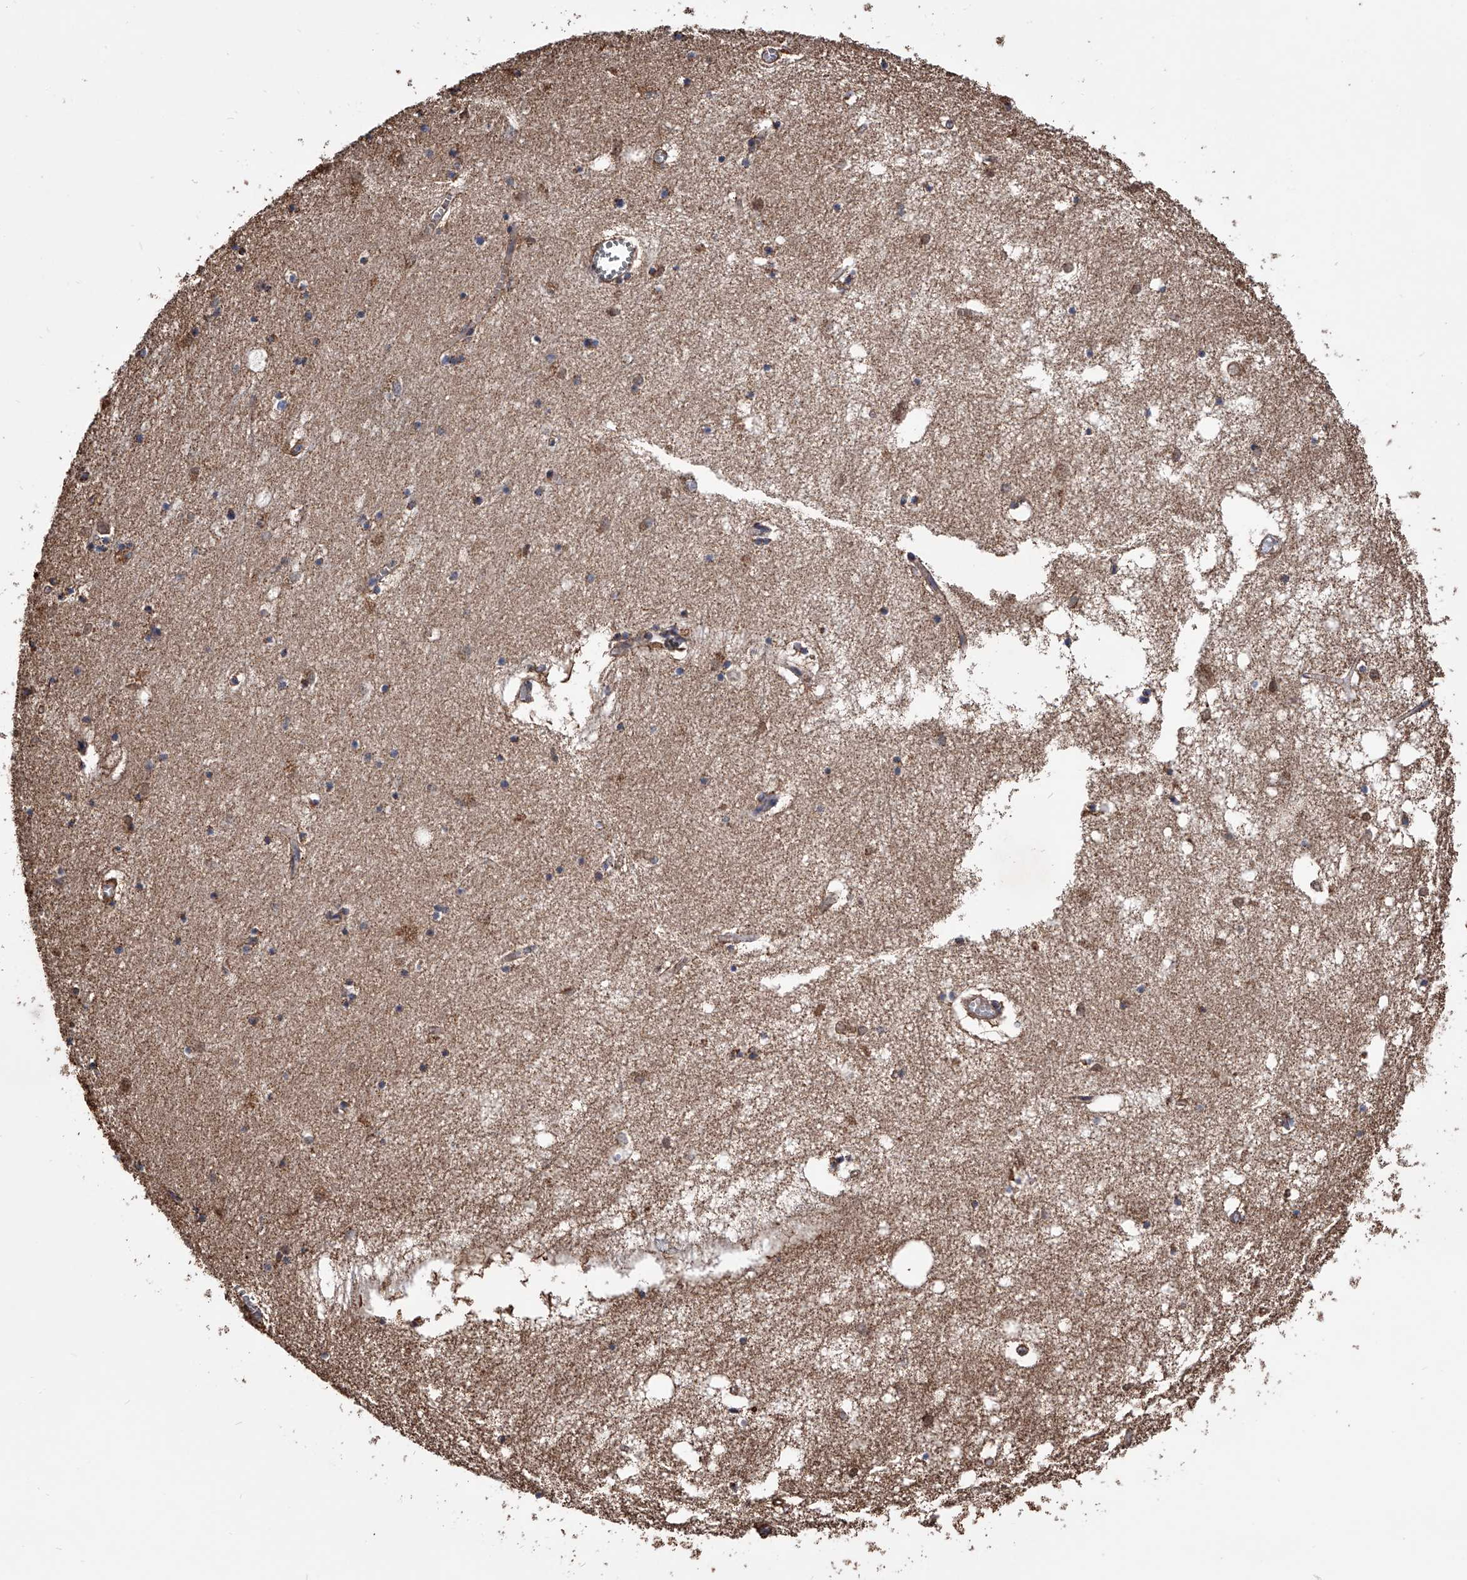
{"staining": {"intensity": "weak", "quantity": "<25%", "location": "cytoplasmic/membranous"}, "tissue": "hippocampus", "cell_type": "Glial cells", "image_type": "normal", "snomed": [{"axis": "morphology", "description": "Normal tissue, NOS"}, {"axis": "topography", "description": "Hippocampus"}], "caption": "The photomicrograph demonstrates no significant staining in glial cells of hippocampus.", "gene": "SMPDL3A", "patient": {"sex": "male", "age": 70}}